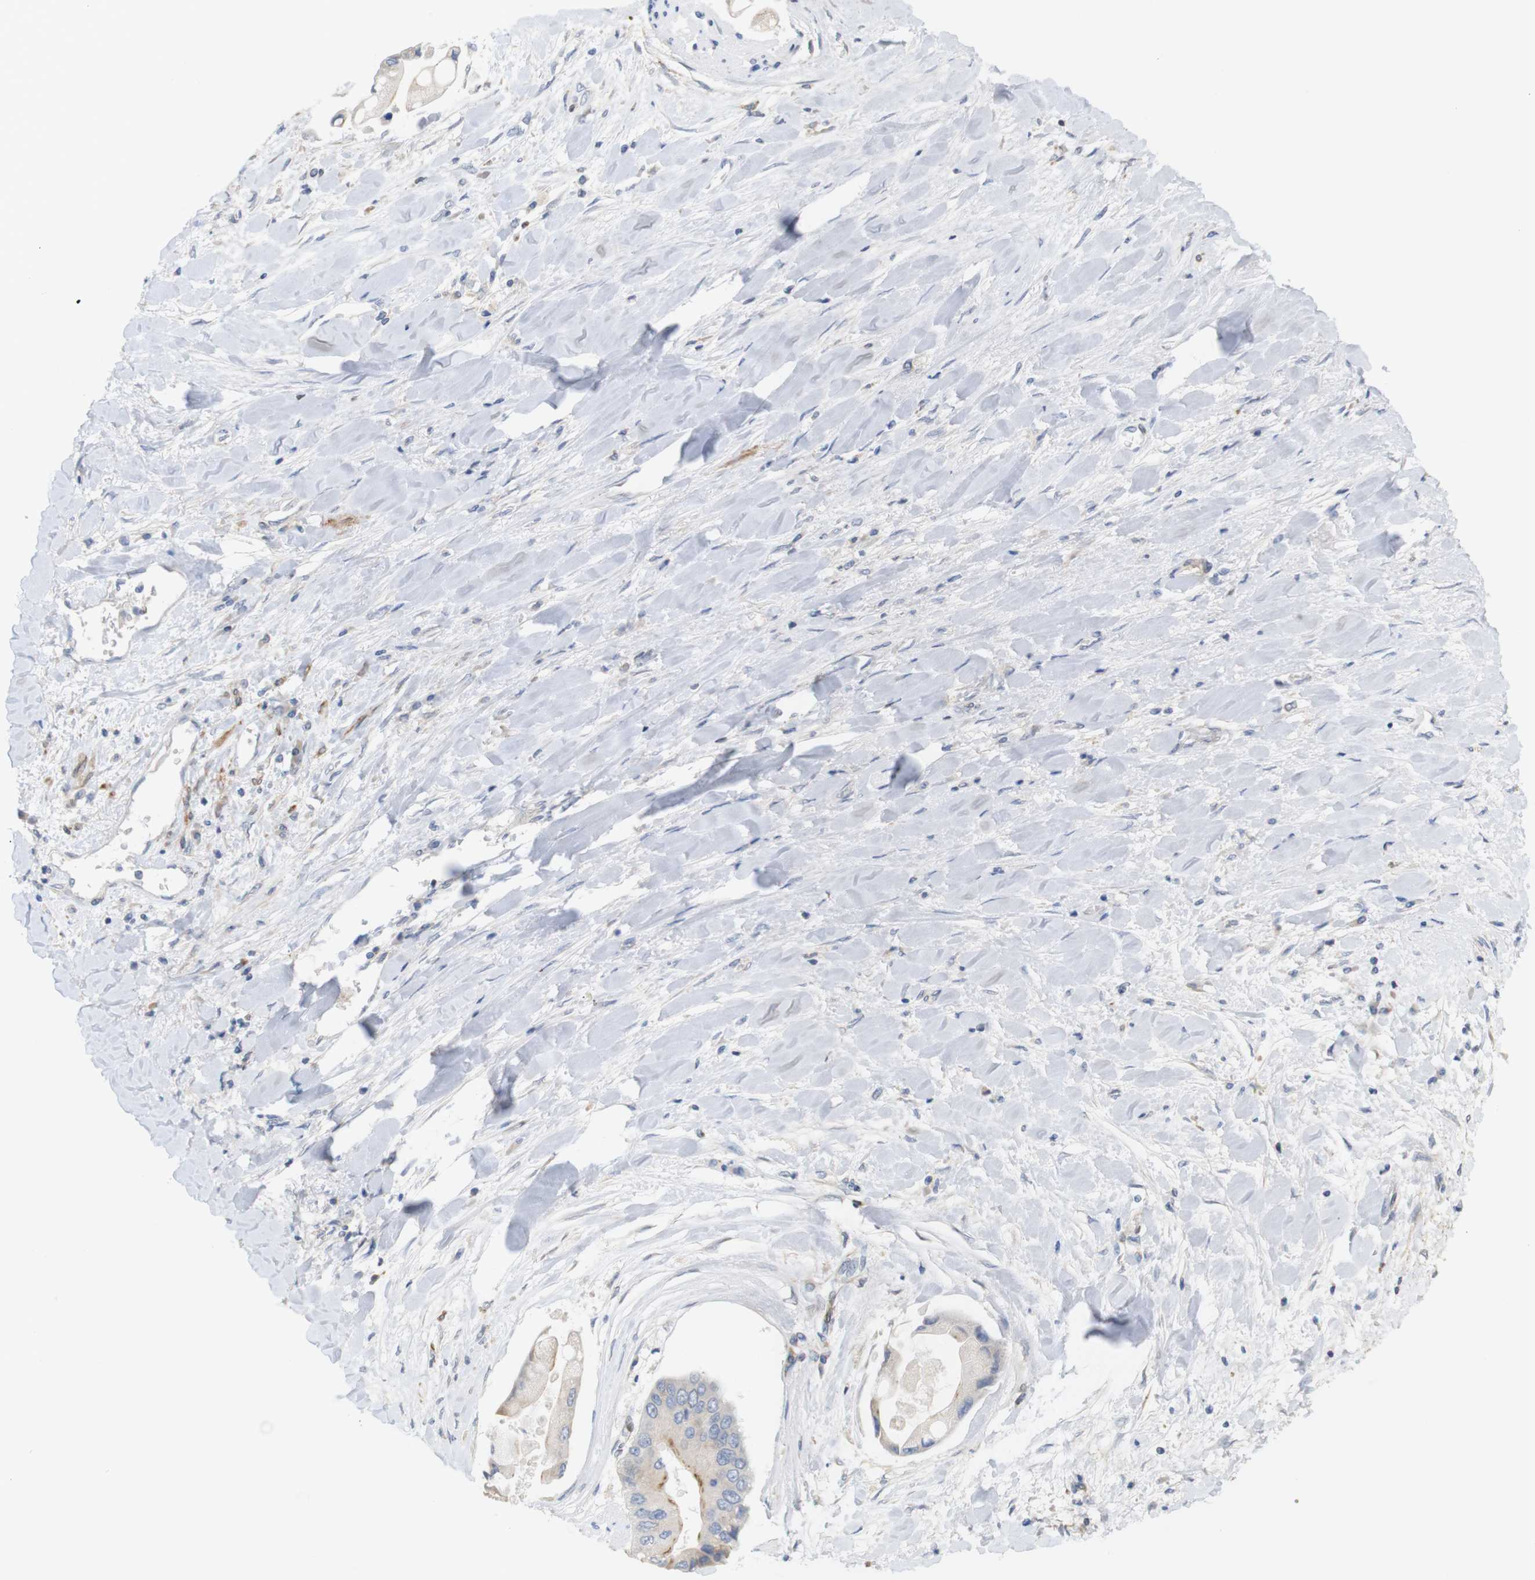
{"staining": {"intensity": "moderate", "quantity": "<25%", "location": "cytoplasmic/membranous"}, "tissue": "liver cancer", "cell_type": "Tumor cells", "image_type": "cancer", "snomed": [{"axis": "morphology", "description": "Cholangiocarcinoma"}, {"axis": "topography", "description": "Liver"}], "caption": "This micrograph reveals IHC staining of cholangiocarcinoma (liver), with low moderate cytoplasmic/membranous staining in about <25% of tumor cells.", "gene": "ITPR1", "patient": {"sex": "male", "age": 50}}